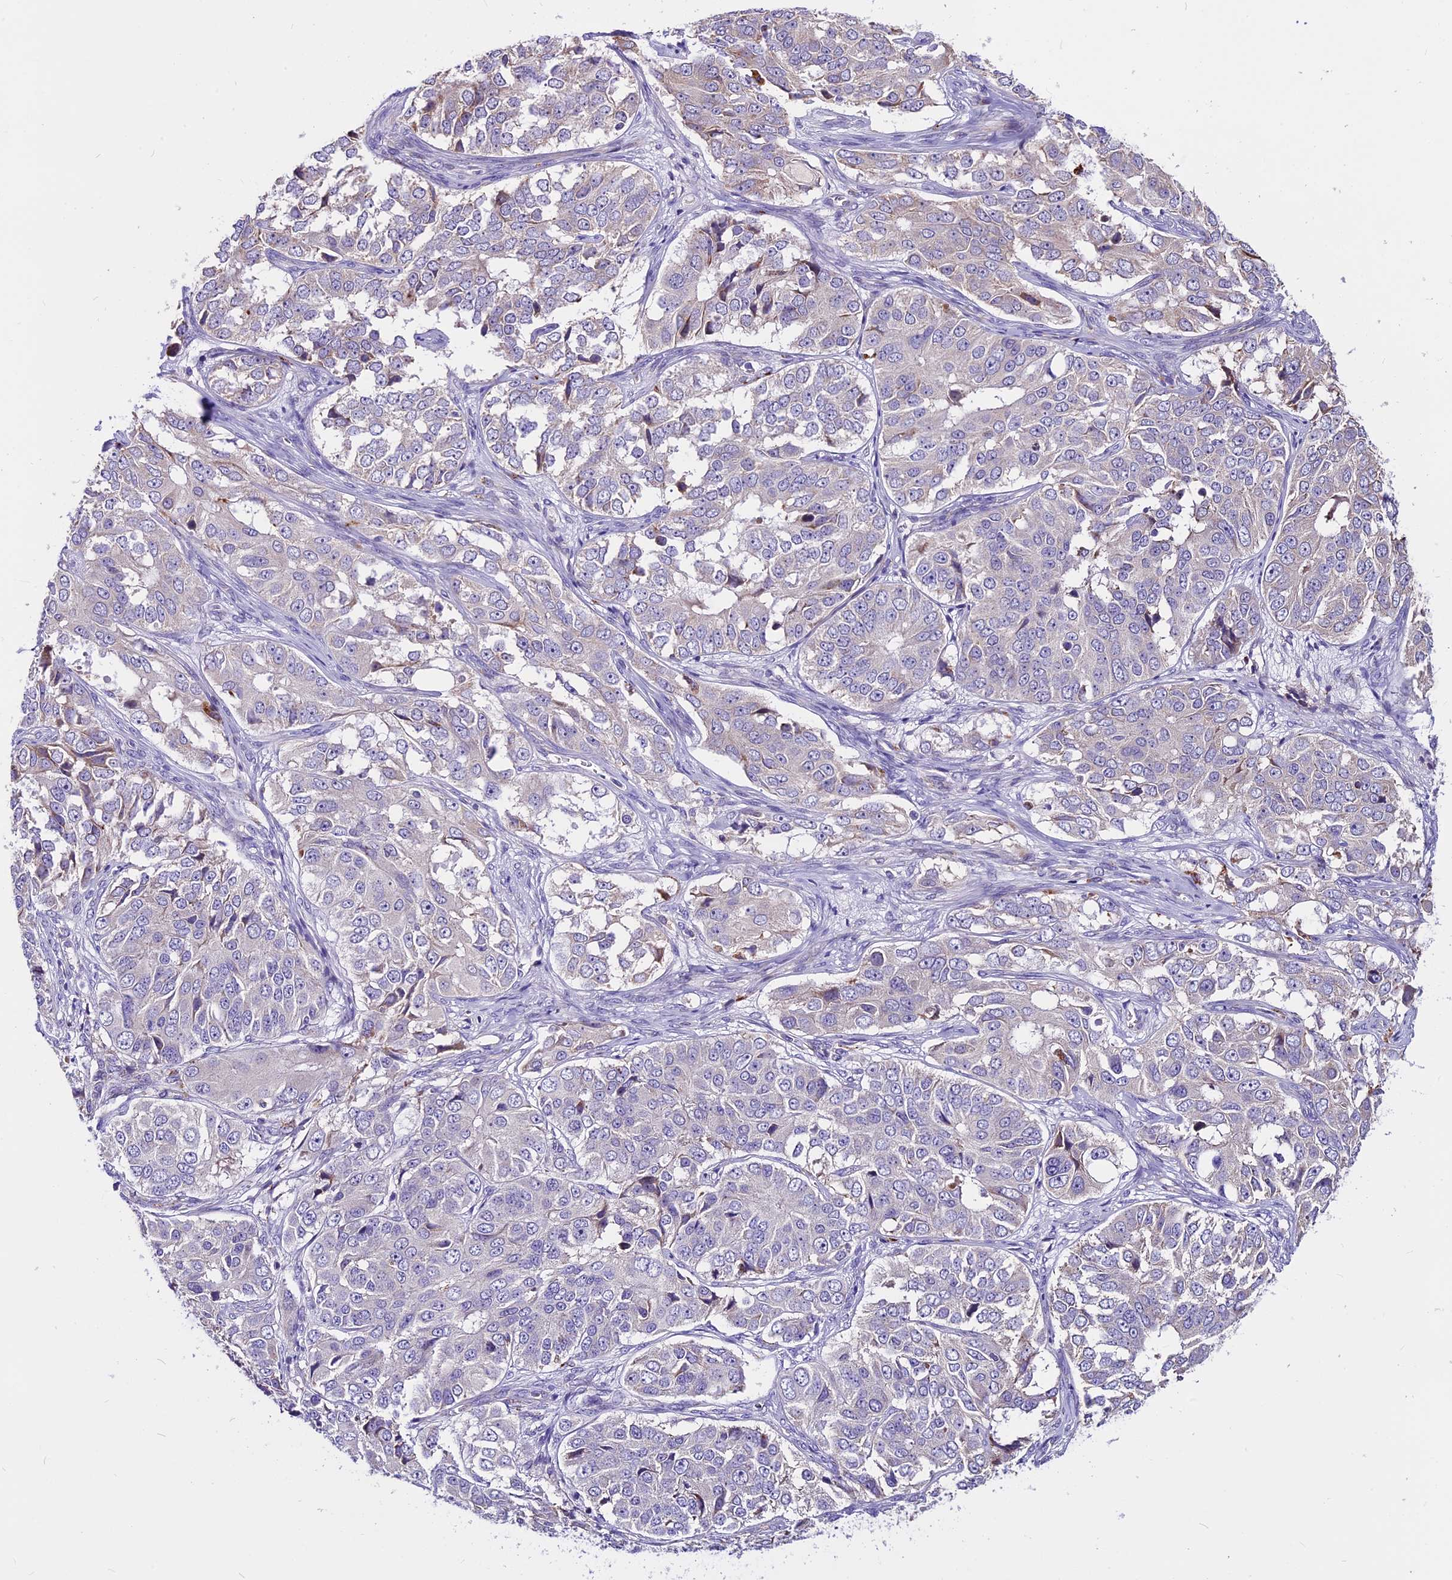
{"staining": {"intensity": "negative", "quantity": "none", "location": "none"}, "tissue": "ovarian cancer", "cell_type": "Tumor cells", "image_type": "cancer", "snomed": [{"axis": "morphology", "description": "Carcinoma, endometroid"}, {"axis": "topography", "description": "Ovary"}], "caption": "DAB (3,3'-diaminobenzidine) immunohistochemical staining of human endometroid carcinoma (ovarian) displays no significant staining in tumor cells. (Immunohistochemistry, brightfield microscopy, high magnification).", "gene": "THRSP", "patient": {"sex": "female", "age": 51}}